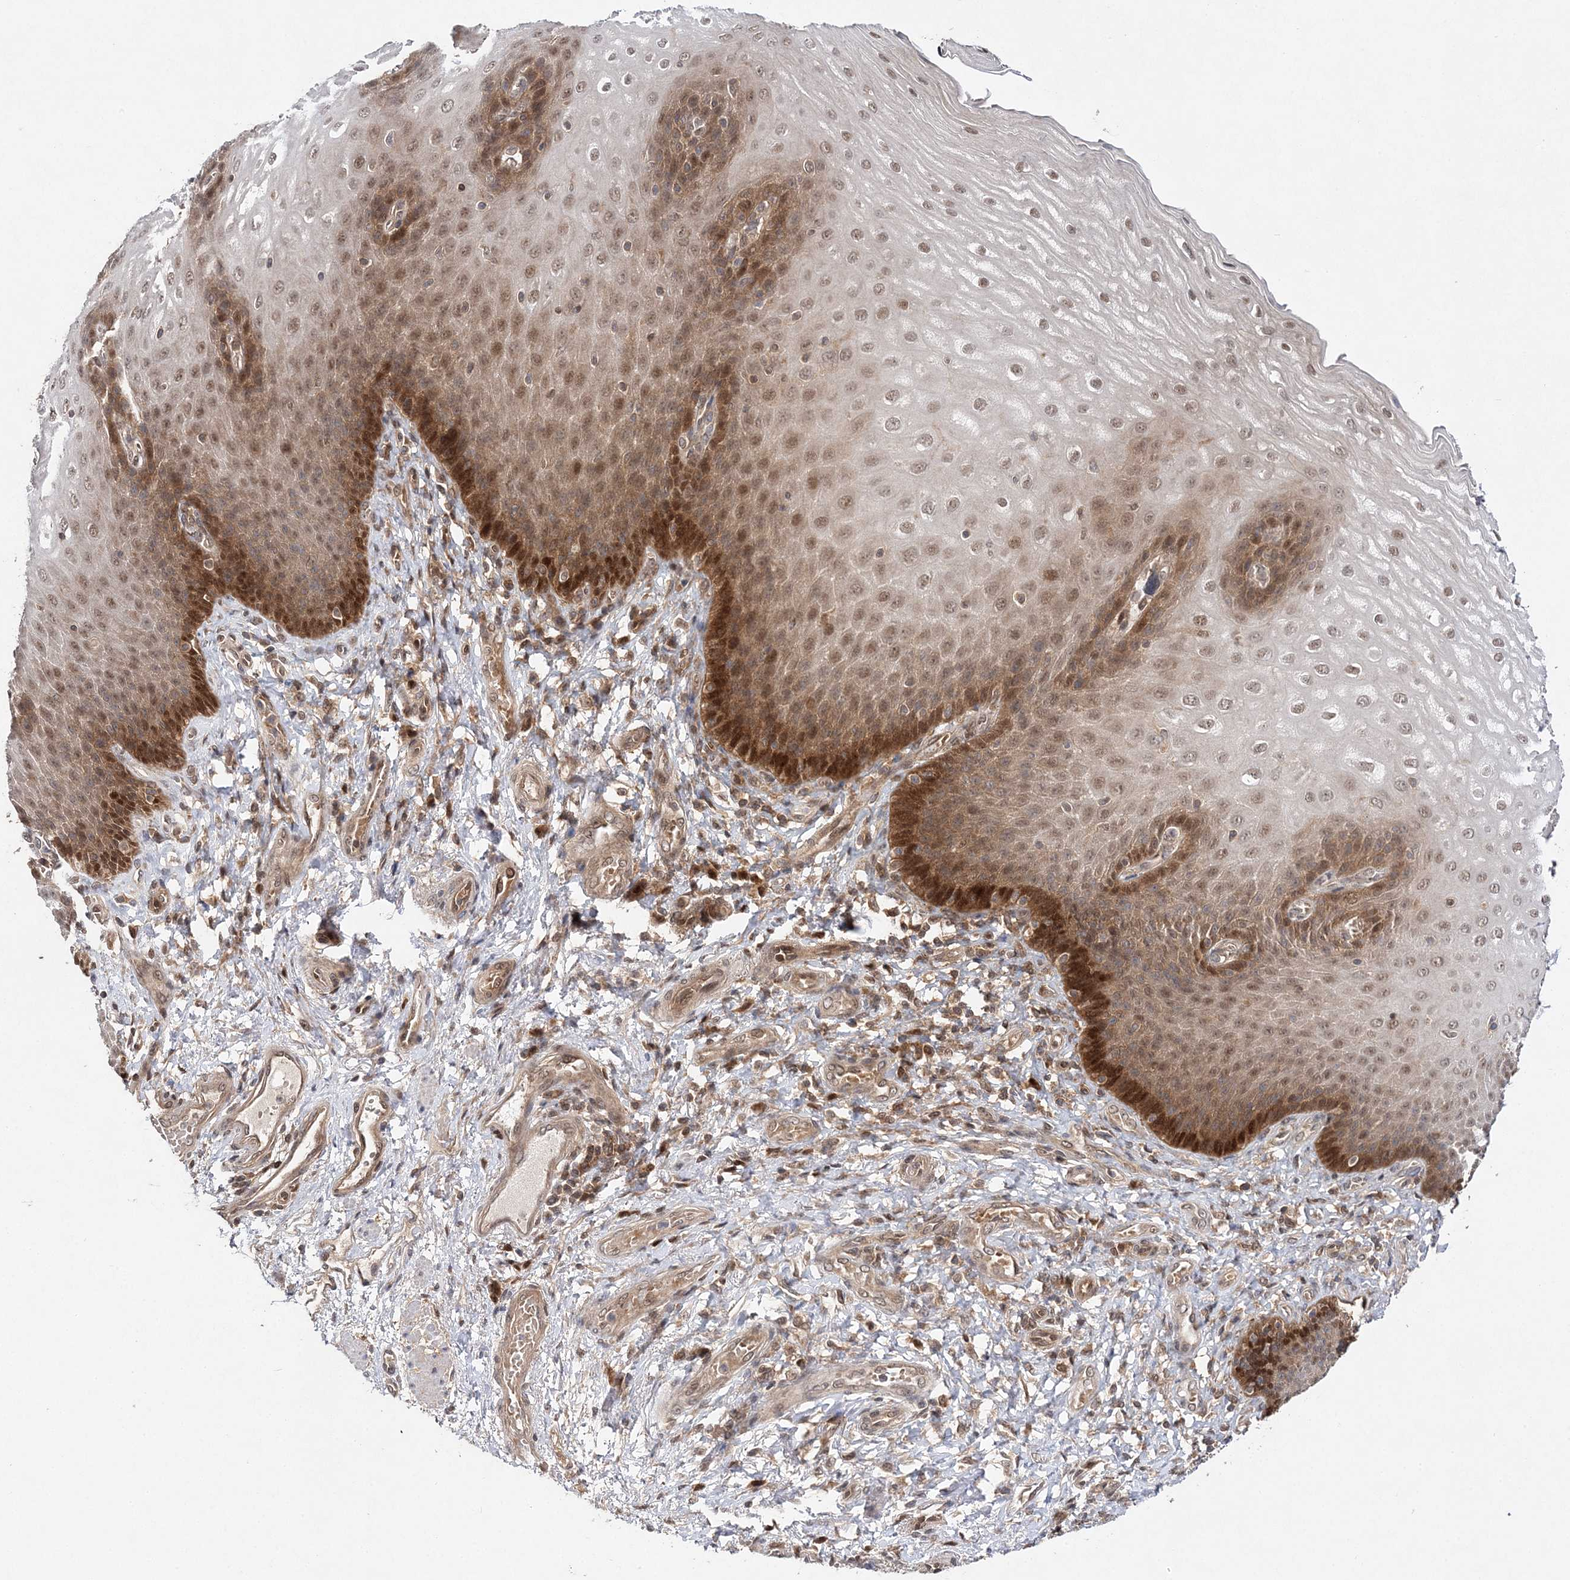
{"staining": {"intensity": "strong", "quantity": "25%-75%", "location": "cytoplasmic/membranous,nuclear"}, "tissue": "esophagus", "cell_type": "Squamous epithelial cells", "image_type": "normal", "snomed": [{"axis": "morphology", "description": "Normal tissue, NOS"}, {"axis": "topography", "description": "Esophagus"}], "caption": "IHC micrograph of benign esophagus: esophagus stained using immunohistochemistry reveals high levels of strong protein expression localized specifically in the cytoplasmic/membranous,nuclear of squamous epithelial cells, appearing as a cytoplasmic/membranous,nuclear brown color.", "gene": "NIF3L1", "patient": {"sex": "male", "age": 54}}